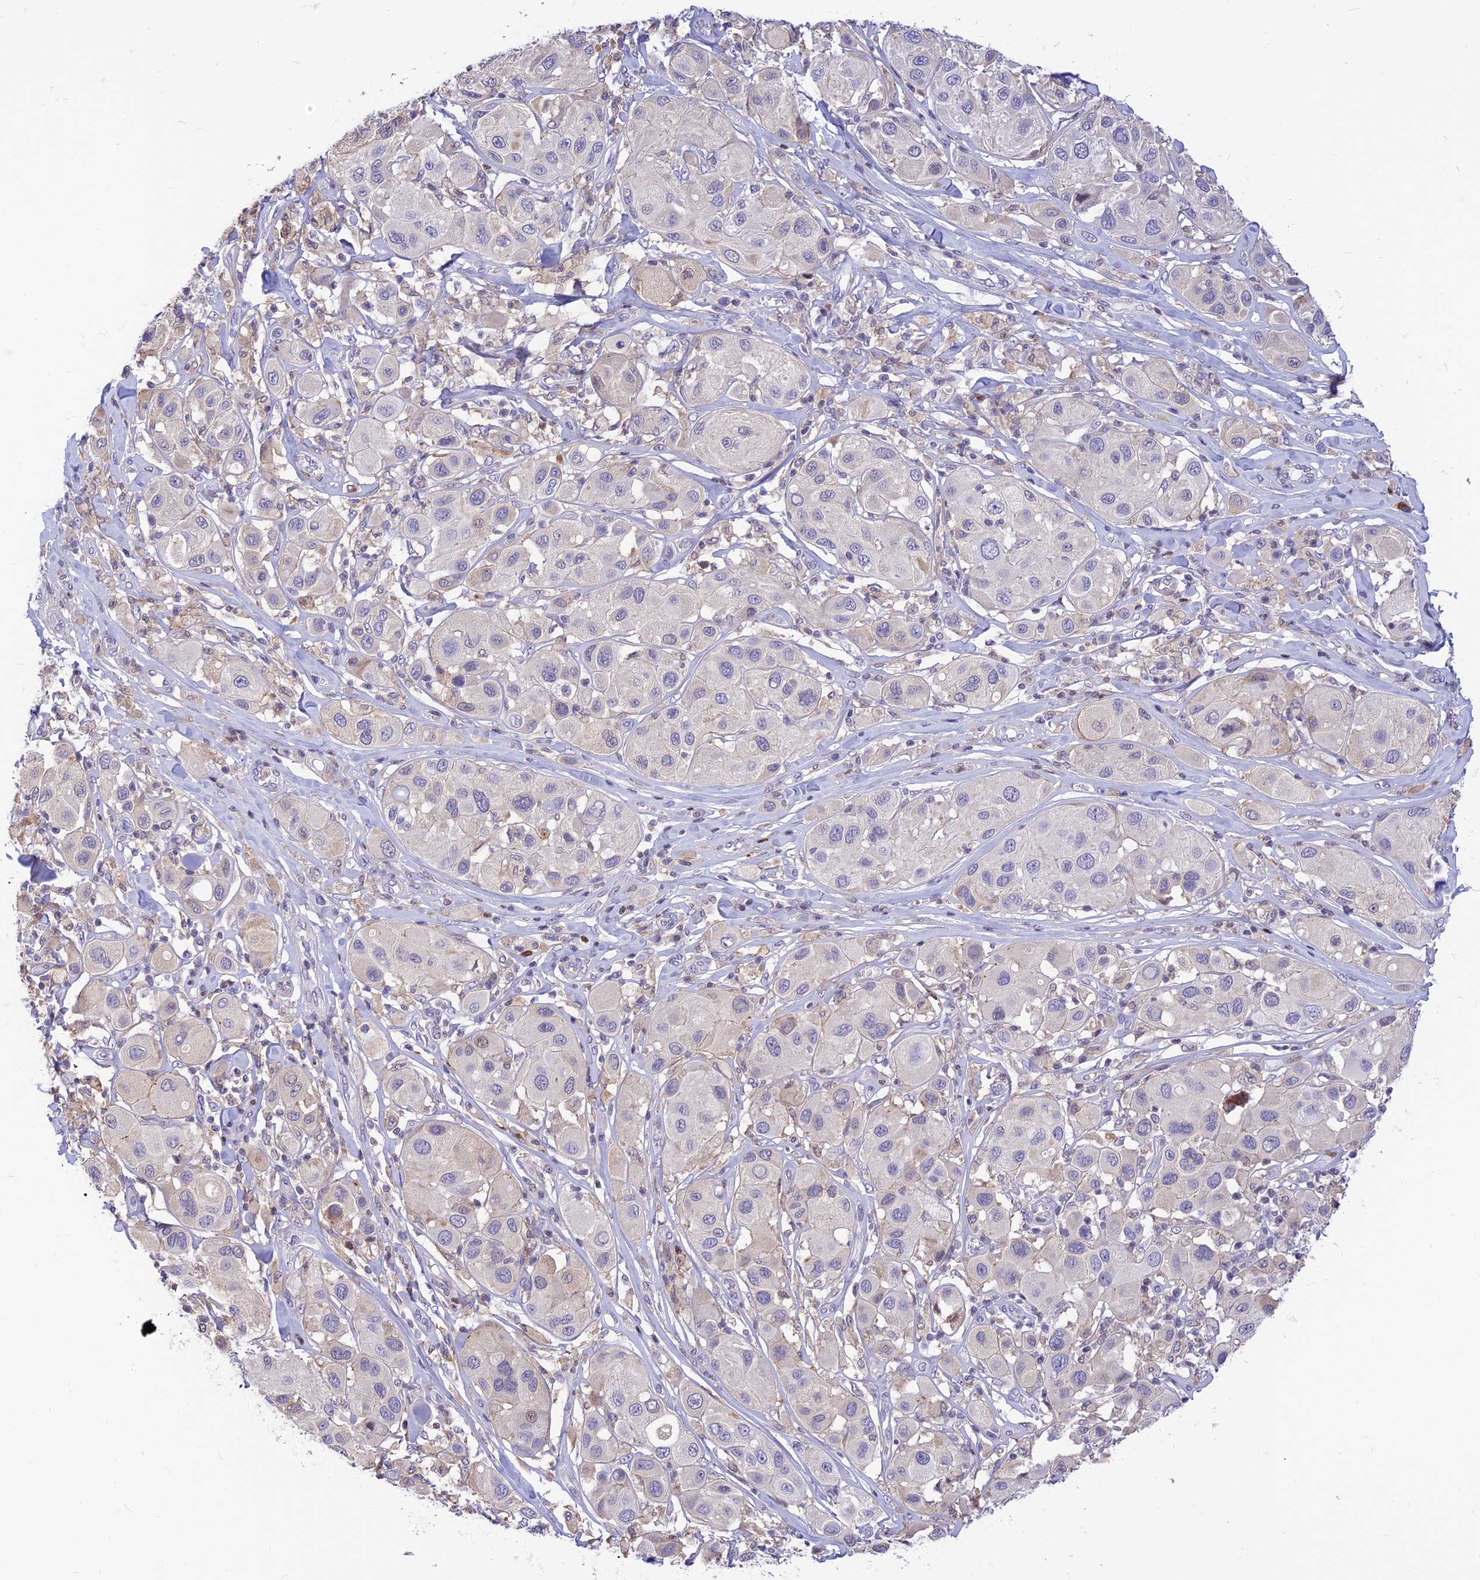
{"staining": {"intensity": "negative", "quantity": "none", "location": "none"}, "tissue": "melanoma", "cell_type": "Tumor cells", "image_type": "cancer", "snomed": [{"axis": "morphology", "description": "Malignant melanoma, Metastatic site"}, {"axis": "topography", "description": "Skin"}], "caption": "Tumor cells show no significant protein staining in melanoma.", "gene": "FAM186B", "patient": {"sex": "male", "age": 41}}